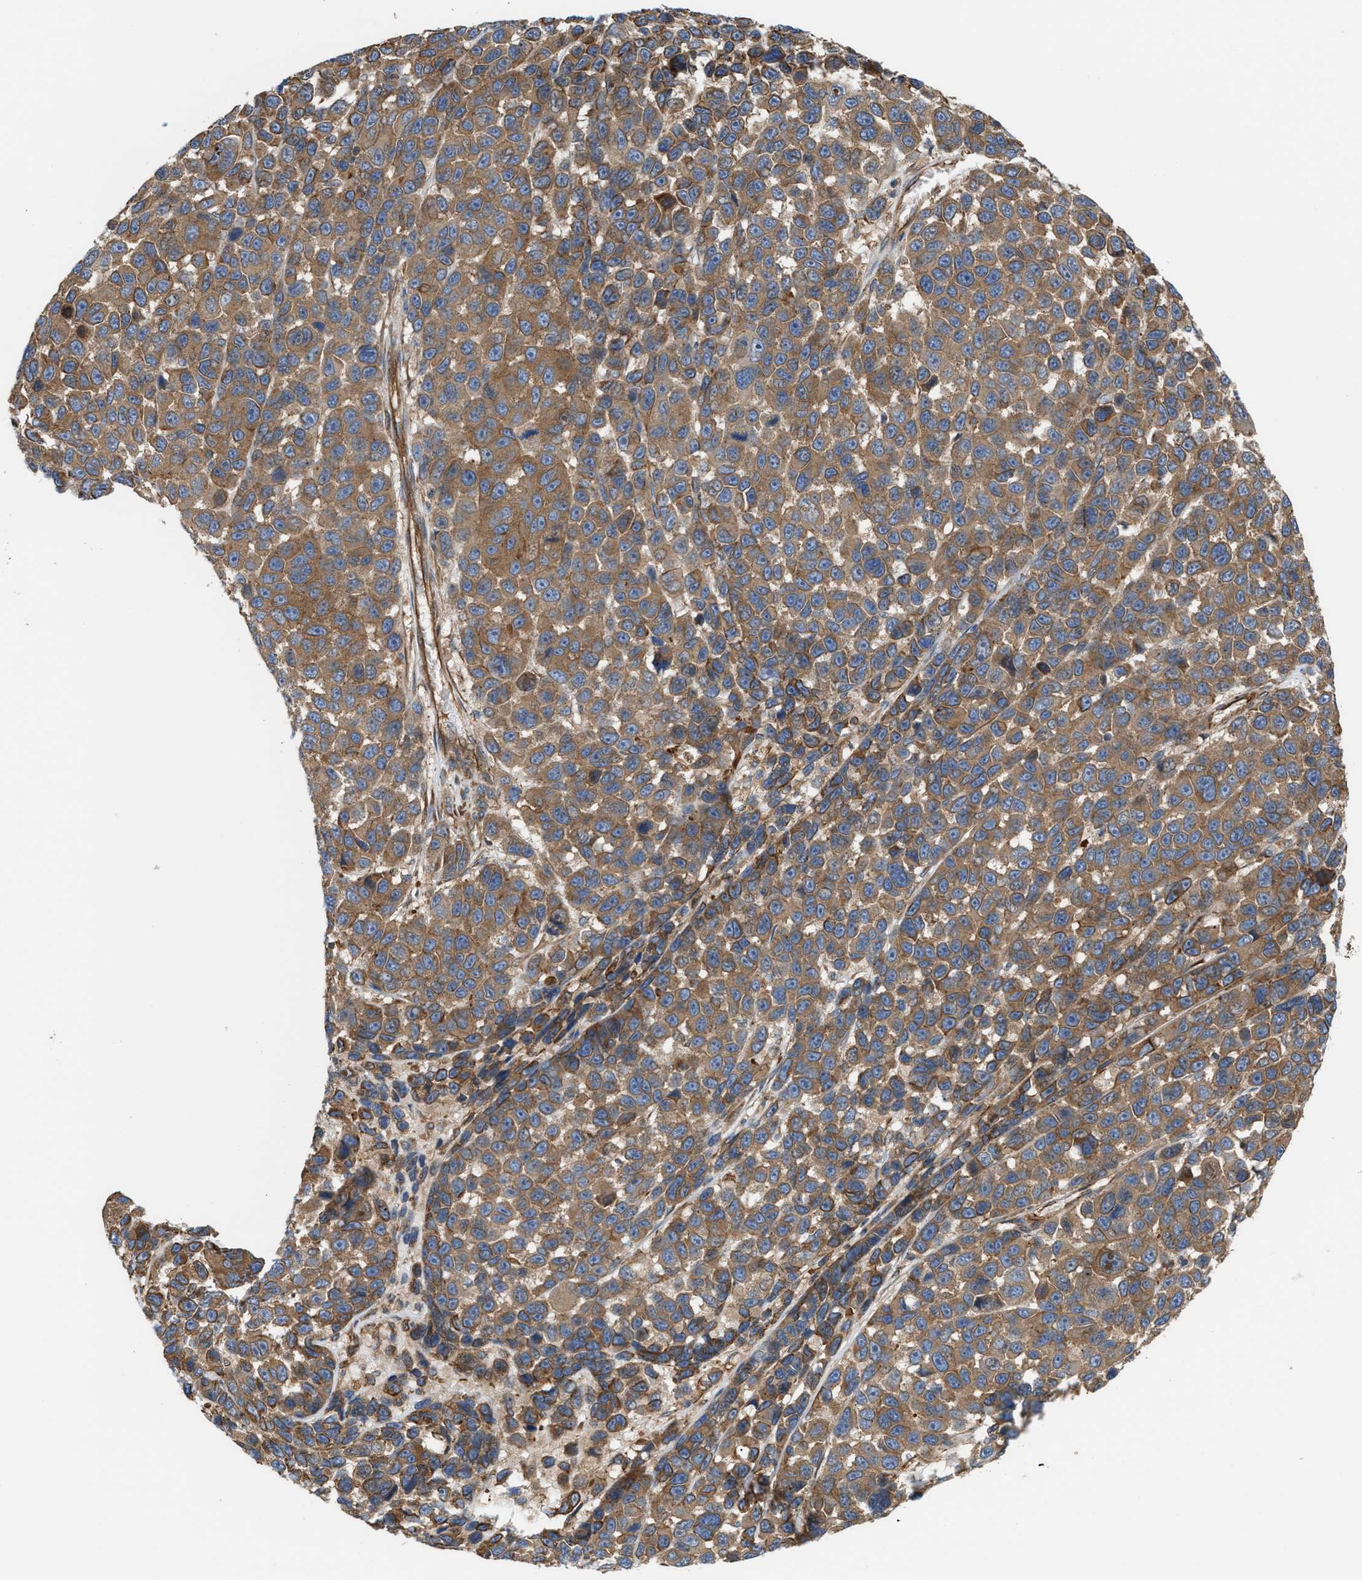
{"staining": {"intensity": "moderate", "quantity": ">75%", "location": "cytoplasmic/membranous"}, "tissue": "melanoma", "cell_type": "Tumor cells", "image_type": "cancer", "snomed": [{"axis": "morphology", "description": "Malignant melanoma, NOS"}, {"axis": "topography", "description": "Skin"}], "caption": "Protein analysis of melanoma tissue displays moderate cytoplasmic/membranous positivity in about >75% of tumor cells.", "gene": "EPS15L1", "patient": {"sex": "male", "age": 53}}